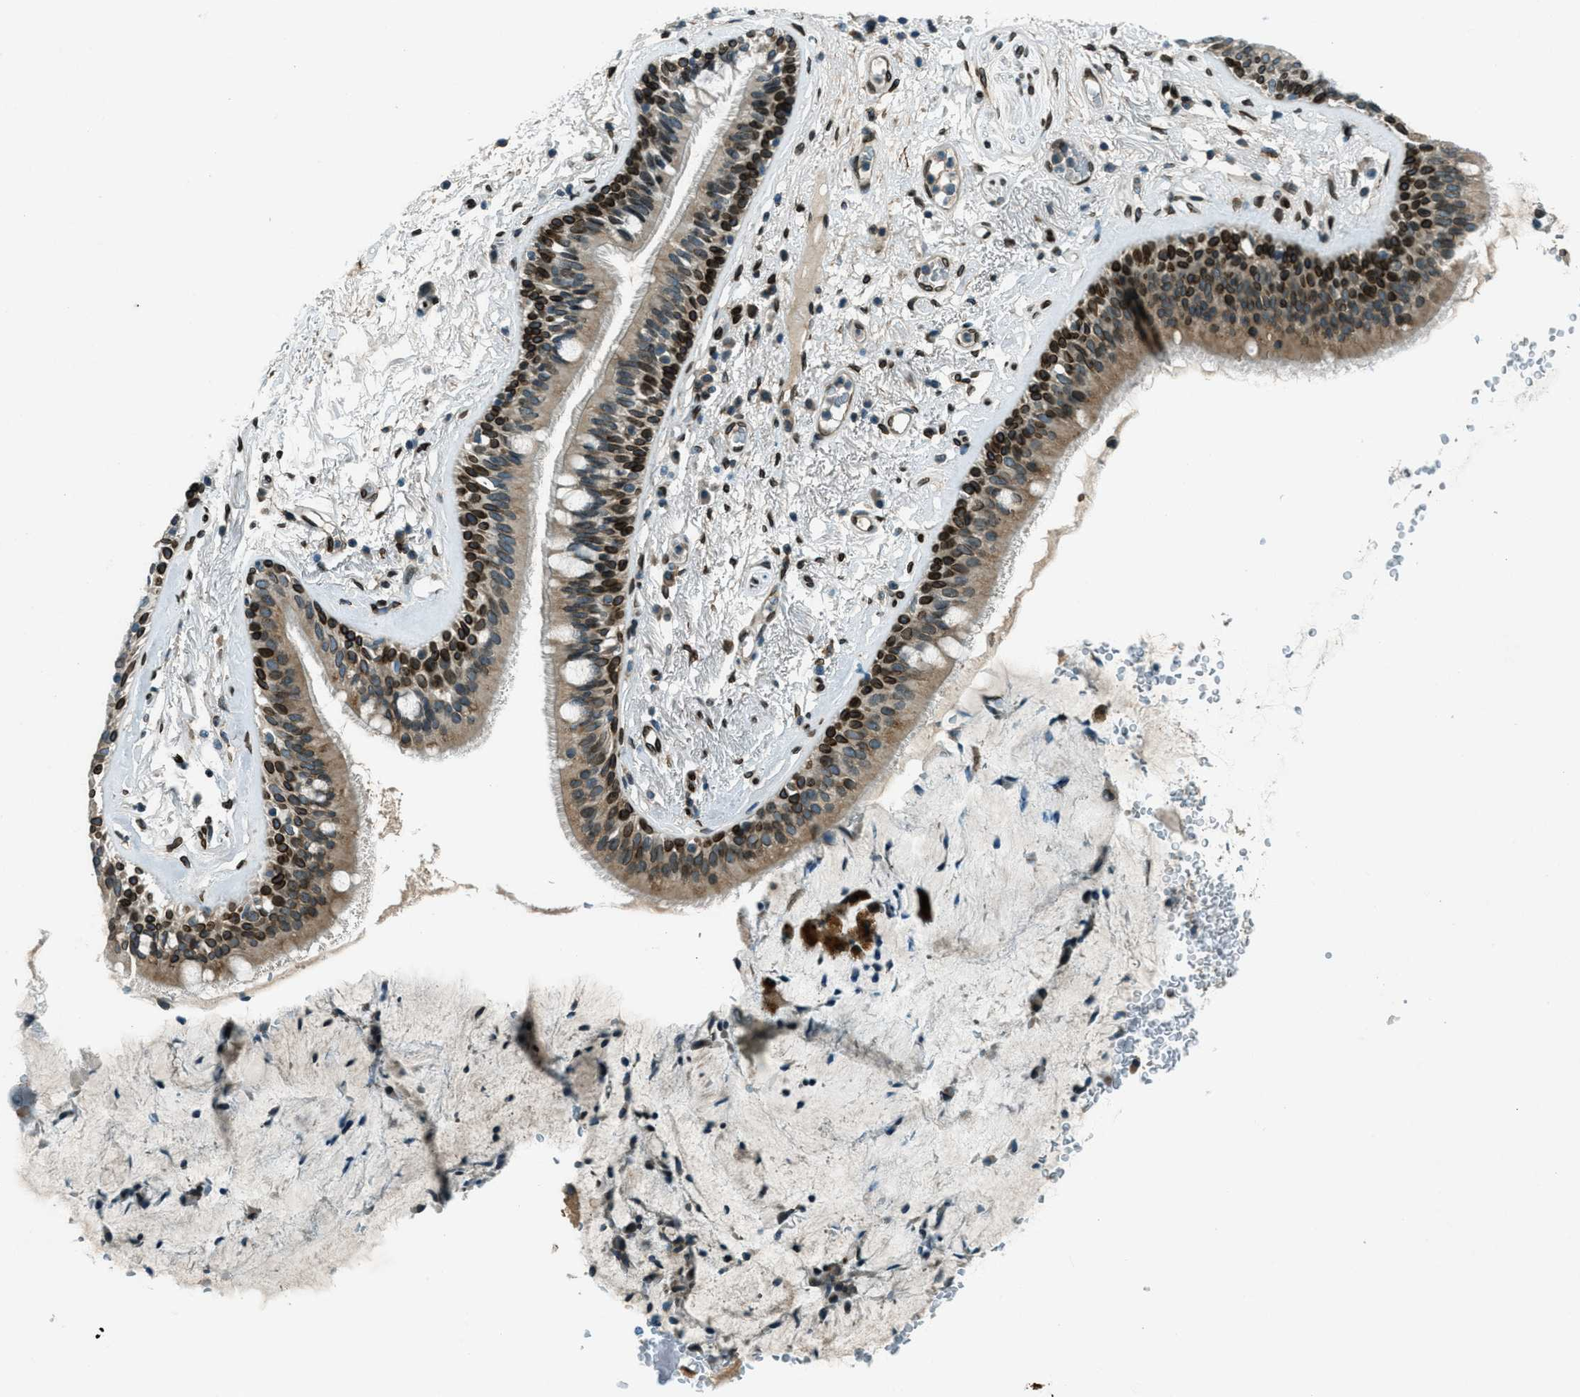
{"staining": {"intensity": "strong", "quantity": "25%-75%", "location": "cytoplasmic/membranous,nuclear"}, "tissue": "bronchus", "cell_type": "Respiratory epithelial cells", "image_type": "normal", "snomed": [{"axis": "morphology", "description": "Normal tissue, NOS"}, {"axis": "topography", "description": "Cartilage tissue"}], "caption": "Bronchus stained with IHC displays strong cytoplasmic/membranous,nuclear staining in about 25%-75% of respiratory epithelial cells. (DAB = brown stain, brightfield microscopy at high magnification).", "gene": "LEMD2", "patient": {"sex": "female", "age": 63}}